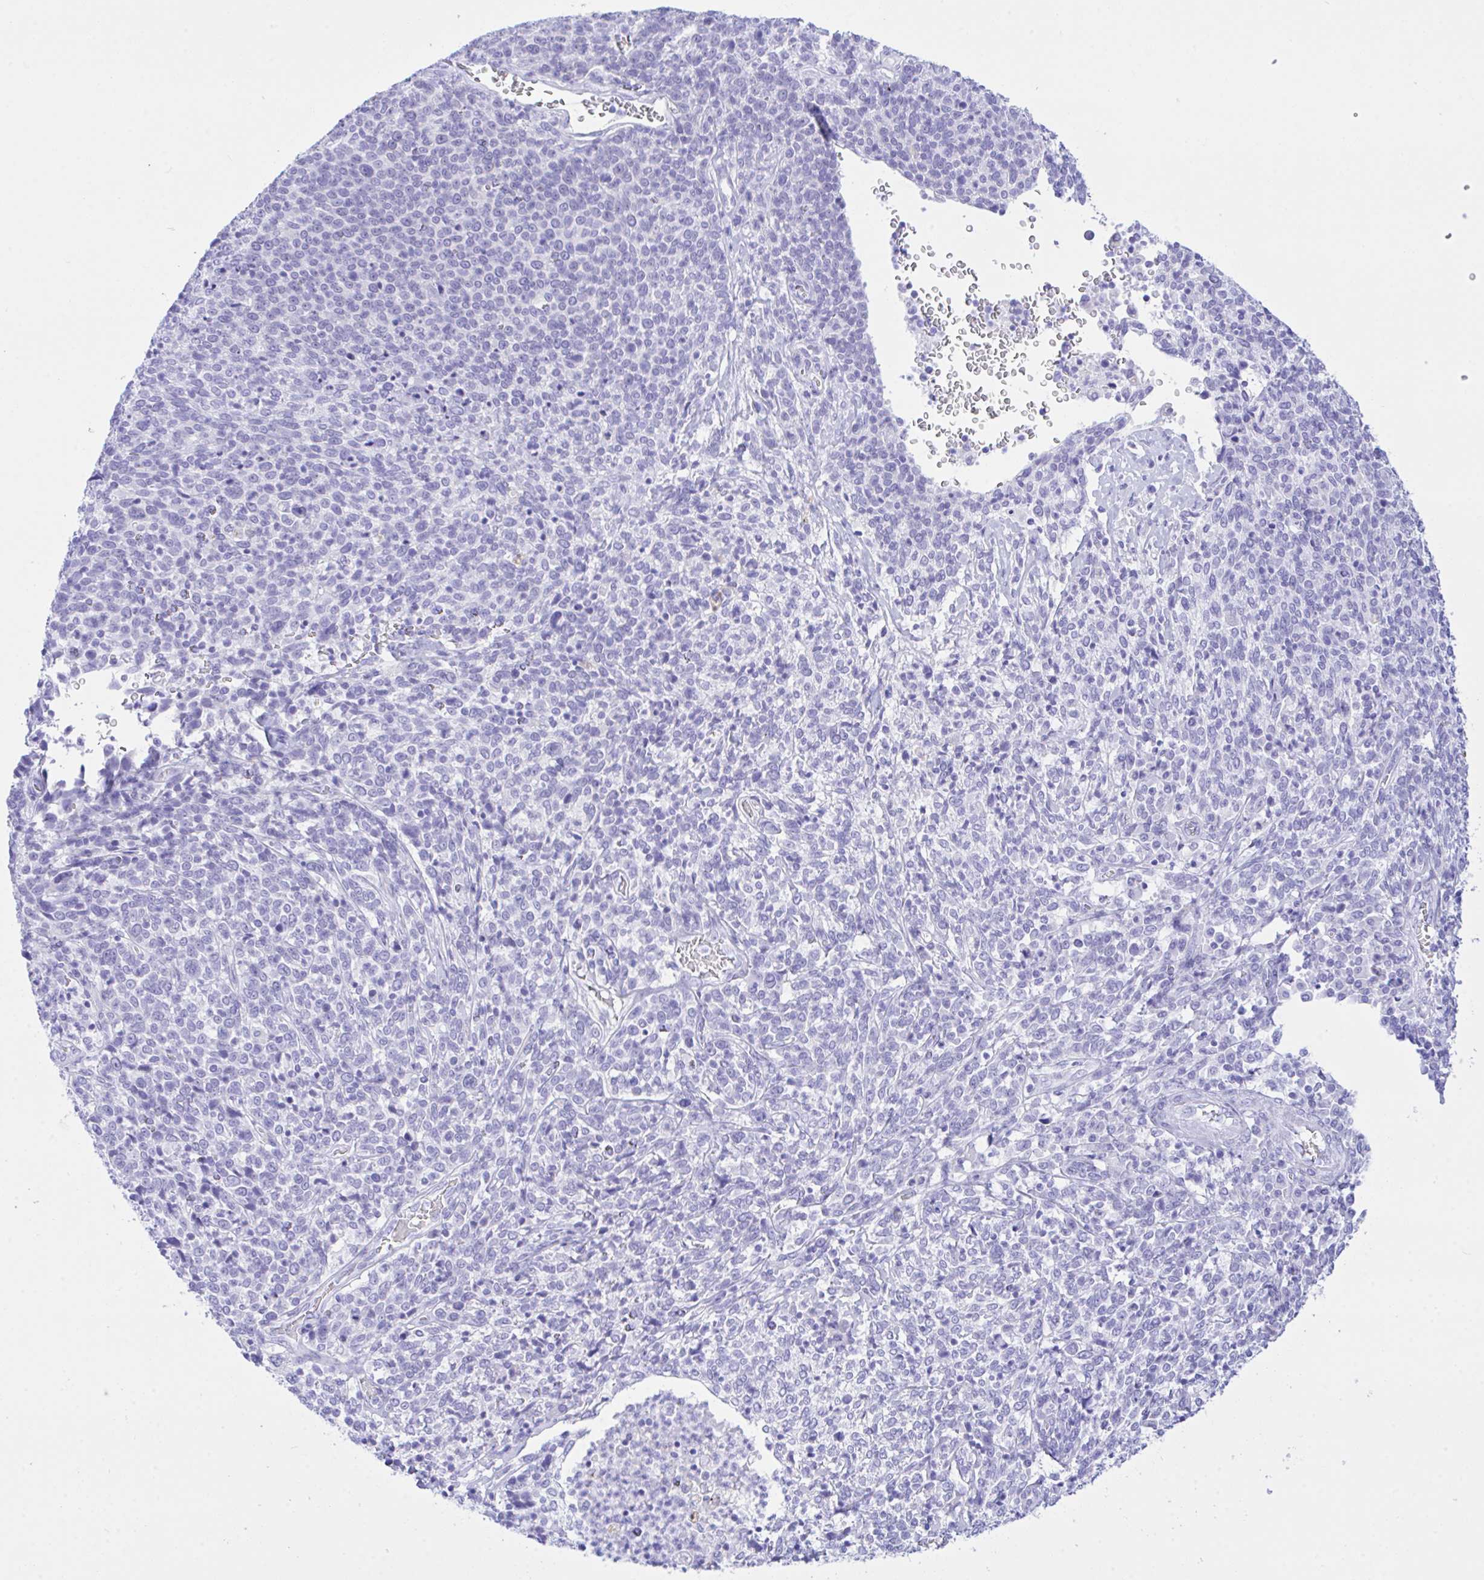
{"staining": {"intensity": "negative", "quantity": "none", "location": "none"}, "tissue": "cervical cancer", "cell_type": "Tumor cells", "image_type": "cancer", "snomed": [{"axis": "morphology", "description": "Squamous cell carcinoma, NOS"}, {"axis": "topography", "description": "Cervix"}], "caption": "This is a histopathology image of IHC staining of cervical cancer, which shows no staining in tumor cells.", "gene": "SELENOV", "patient": {"sex": "female", "age": 46}}